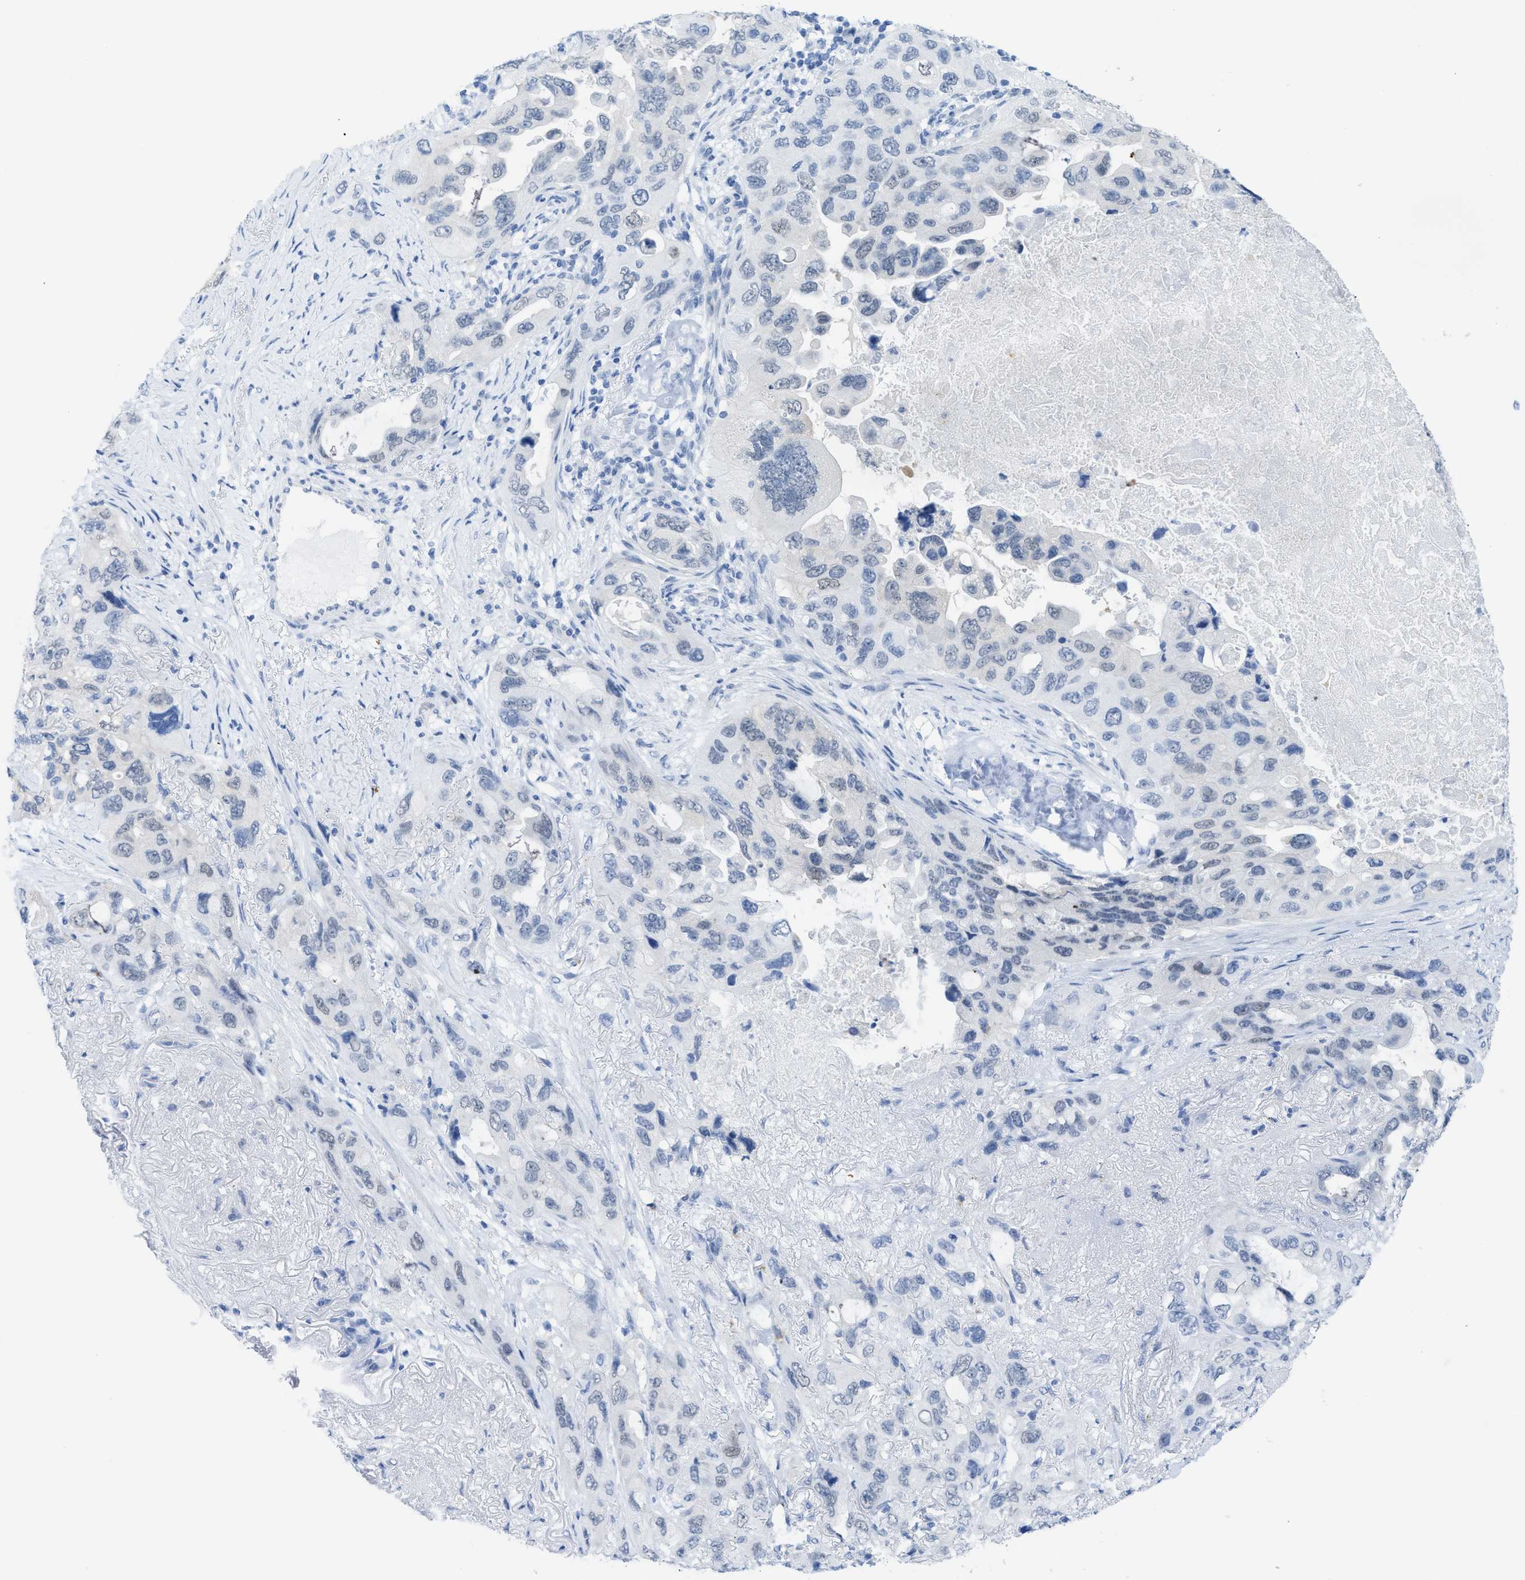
{"staining": {"intensity": "negative", "quantity": "none", "location": "none"}, "tissue": "lung cancer", "cell_type": "Tumor cells", "image_type": "cancer", "snomed": [{"axis": "morphology", "description": "Squamous cell carcinoma, NOS"}, {"axis": "topography", "description": "Lung"}], "caption": "Human squamous cell carcinoma (lung) stained for a protein using immunohistochemistry (IHC) exhibits no positivity in tumor cells.", "gene": "WDR4", "patient": {"sex": "female", "age": 73}}